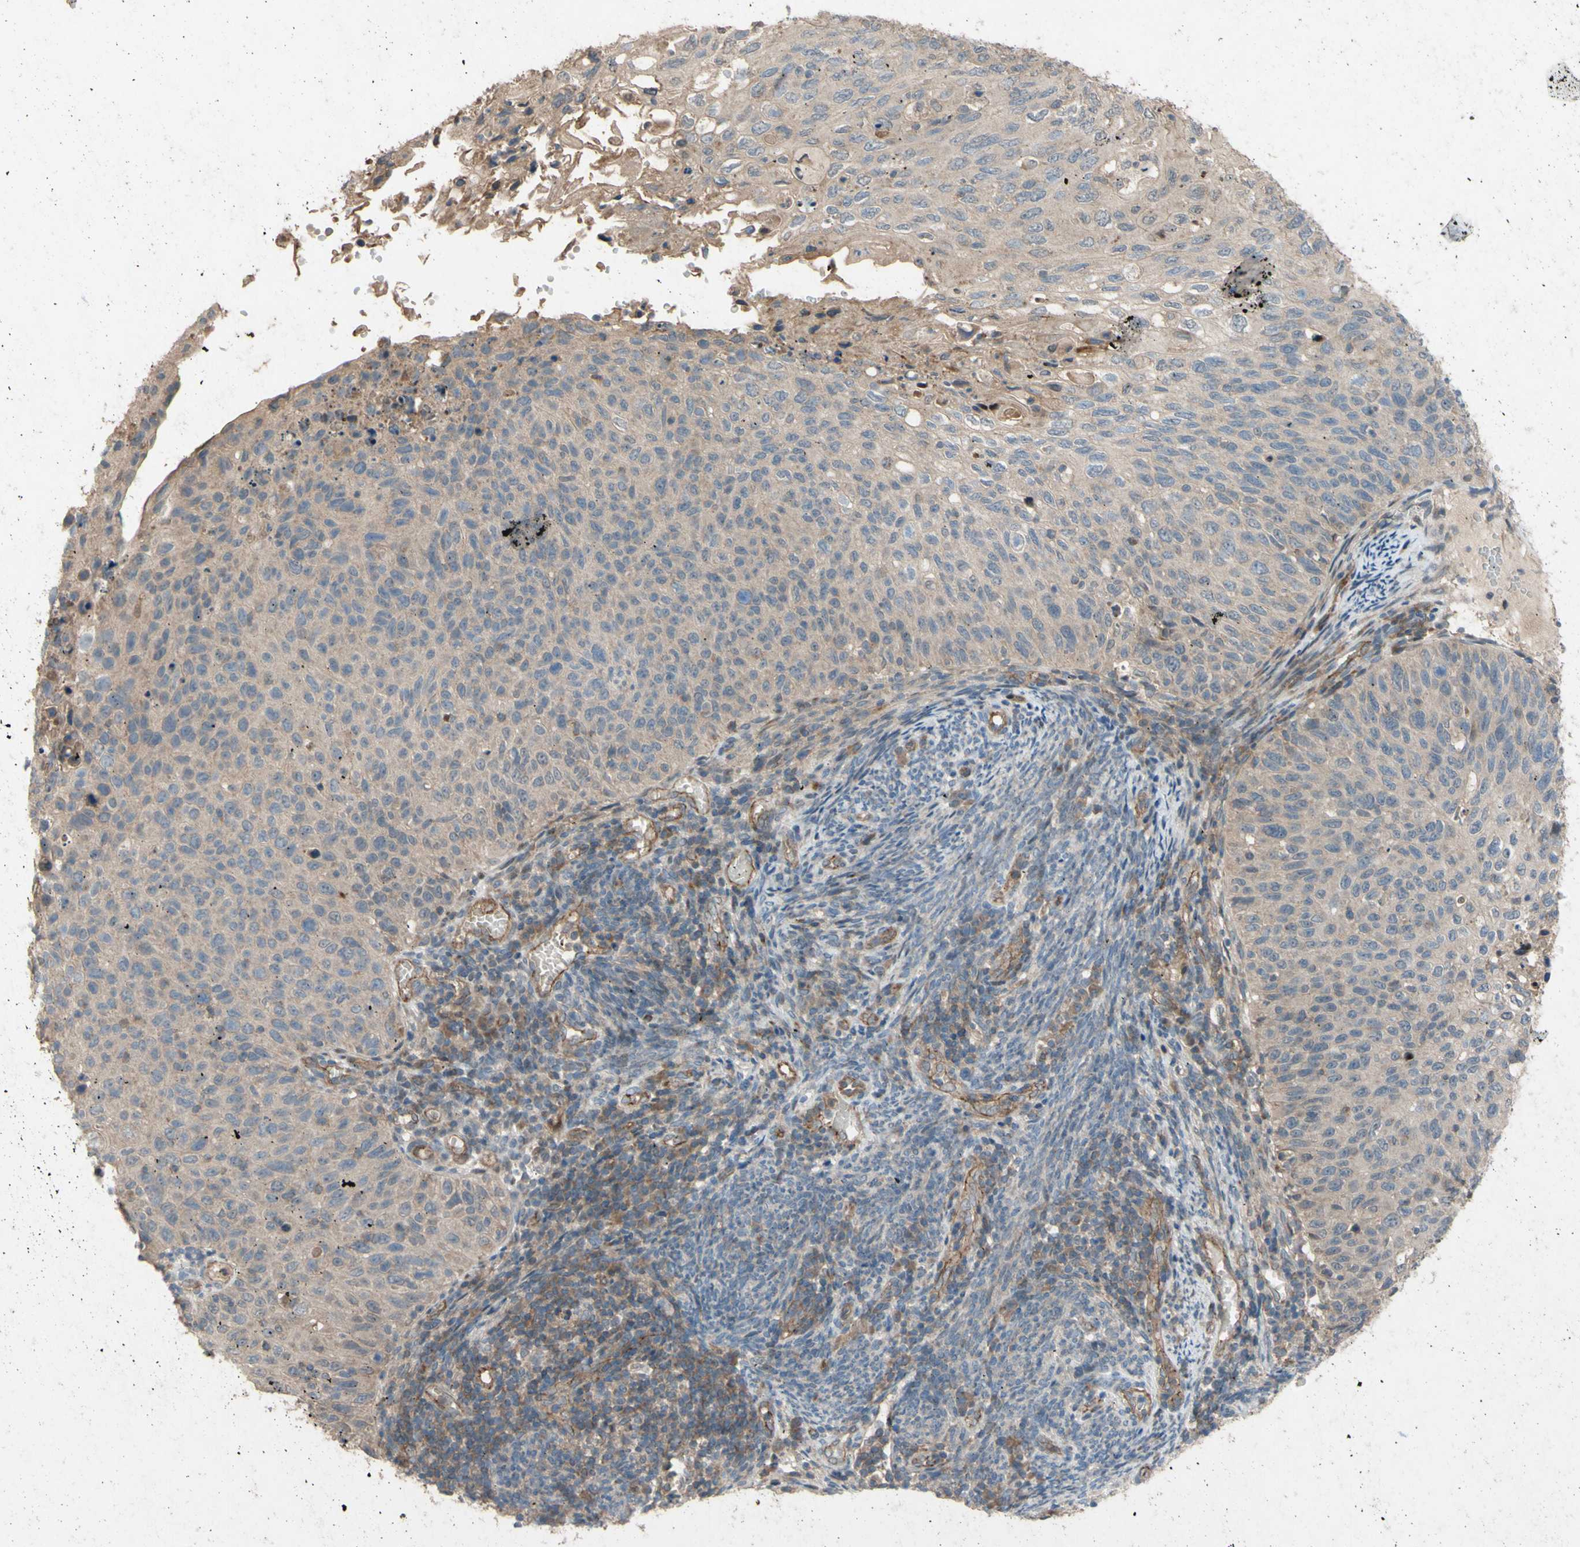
{"staining": {"intensity": "weak", "quantity": ">75%", "location": "cytoplasmic/membranous"}, "tissue": "cervical cancer", "cell_type": "Tumor cells", "image_type": "cancer", "snomed": [{"axis": "morphology", "description": "Squamous cell carcinoma, NOS"}, {"axis": "topography", "description": "Cervix"}], "caption": "The photomicrograph exhibits immunohistochemical staining of cervical cancer (squamous cell carcinoma). There is weak cytoplasmic/membranous expression is appreciated in approximately >75% of tumor cells. The staining was performed using DAB (3,3'-diaminobenzidine) to visualize the protein expression in brown, while the nuclei were stained in blue with hematoxylin (Magnification: 20x).", "gene": "SHROOM4", "patient": {"sex": "female", "age": 70}}